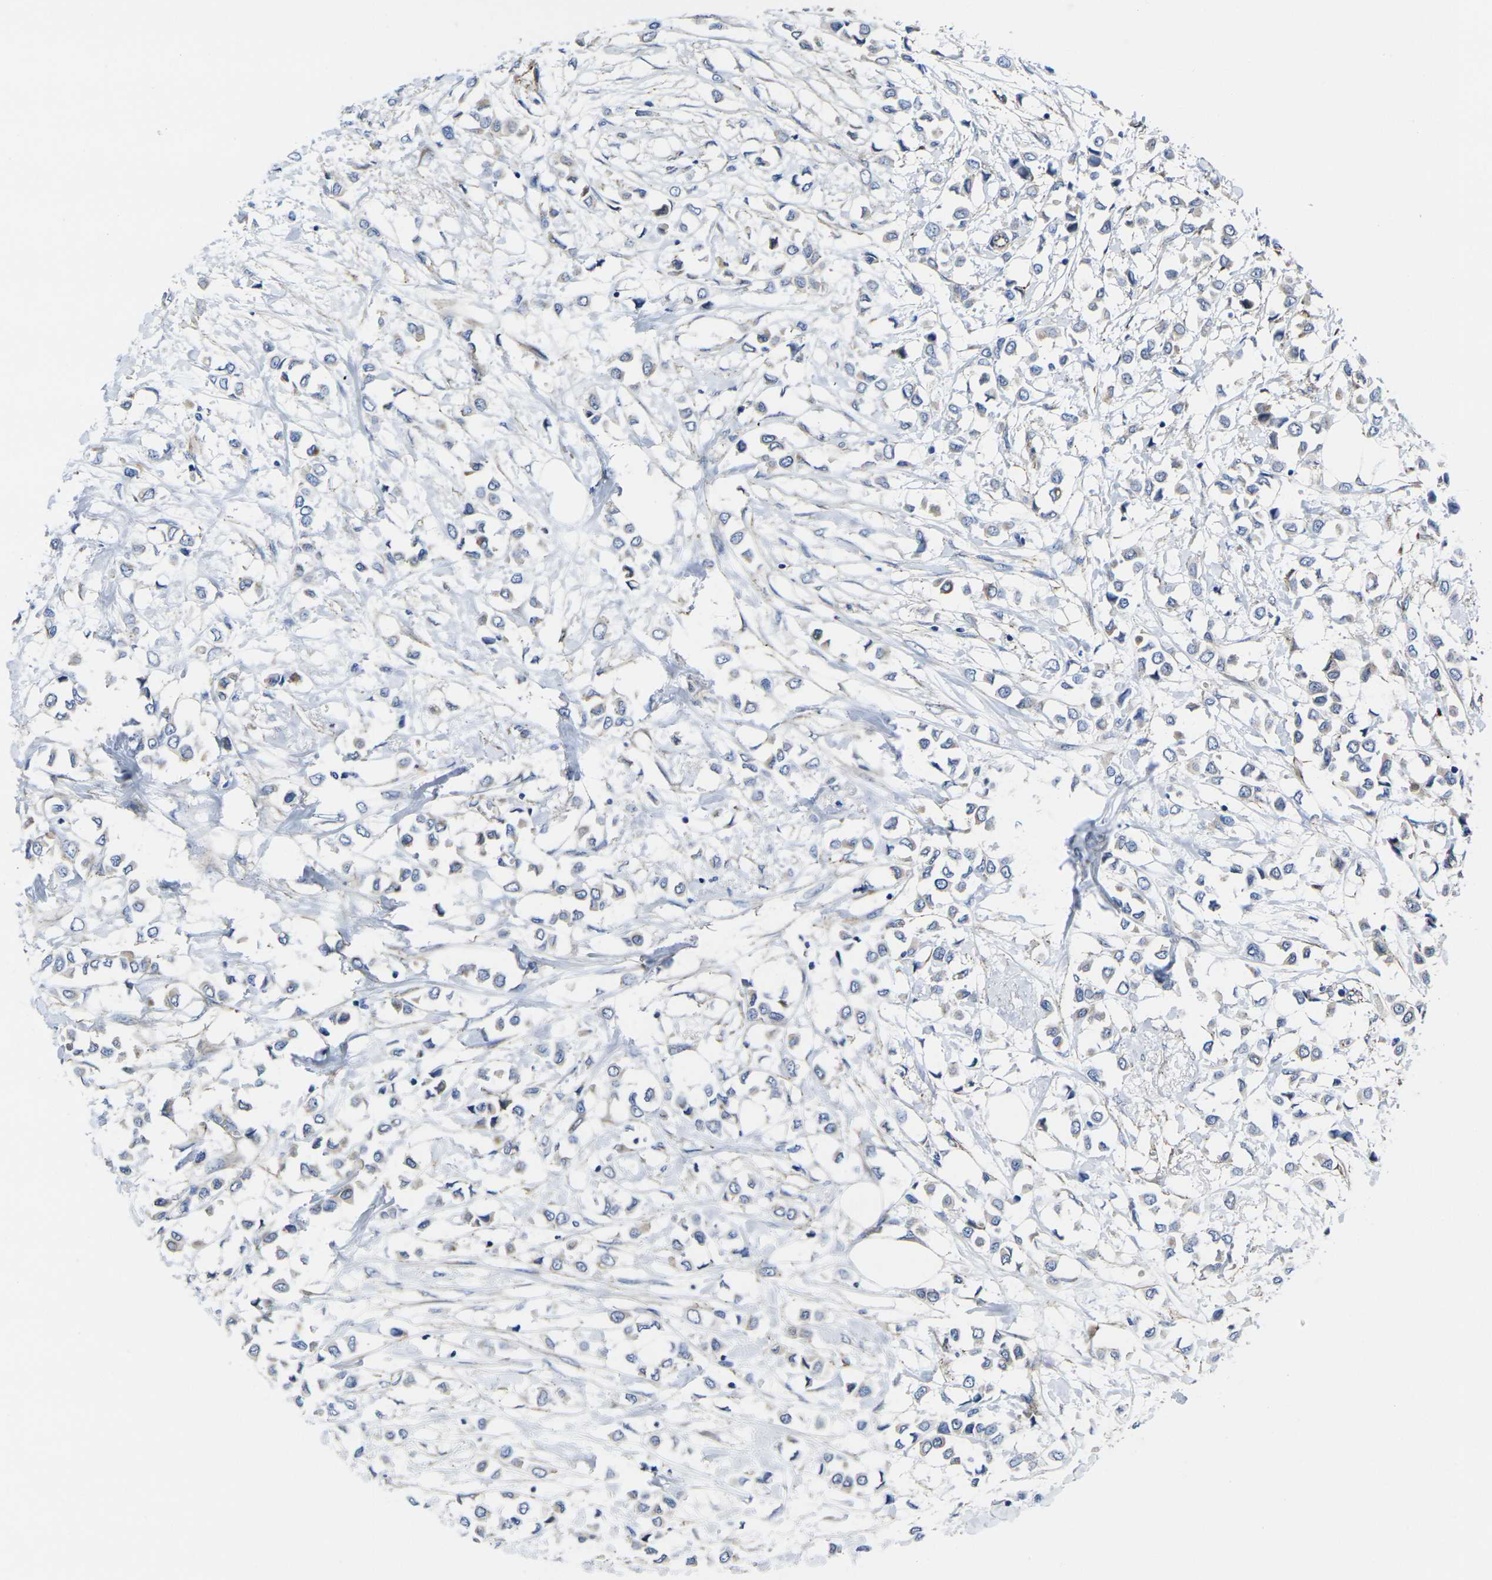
{"staining": {"intensity": "negative", "quantity": "none", "location": "none"}, "tissue": "breast cancer", "cell_type": "Tumor cells", "image_type": "cancer", "snomed": [{"axis": "morphology", "description": "Duct carcinoma"}, {"axis": "topography", "description": "Breast"}], "caption": "This photomicrograph is of breast cancer (intraductal carcinoma) stained with IHC to label a protein in brown with the nuclei are counter-stained blue. There is no positivity in tumor cells. (DAB immunohistochemistry visualized using brightfield microscopy, high magnification).", "gene": "NUMB", "patient": {"sex": "female", "age": 40}}